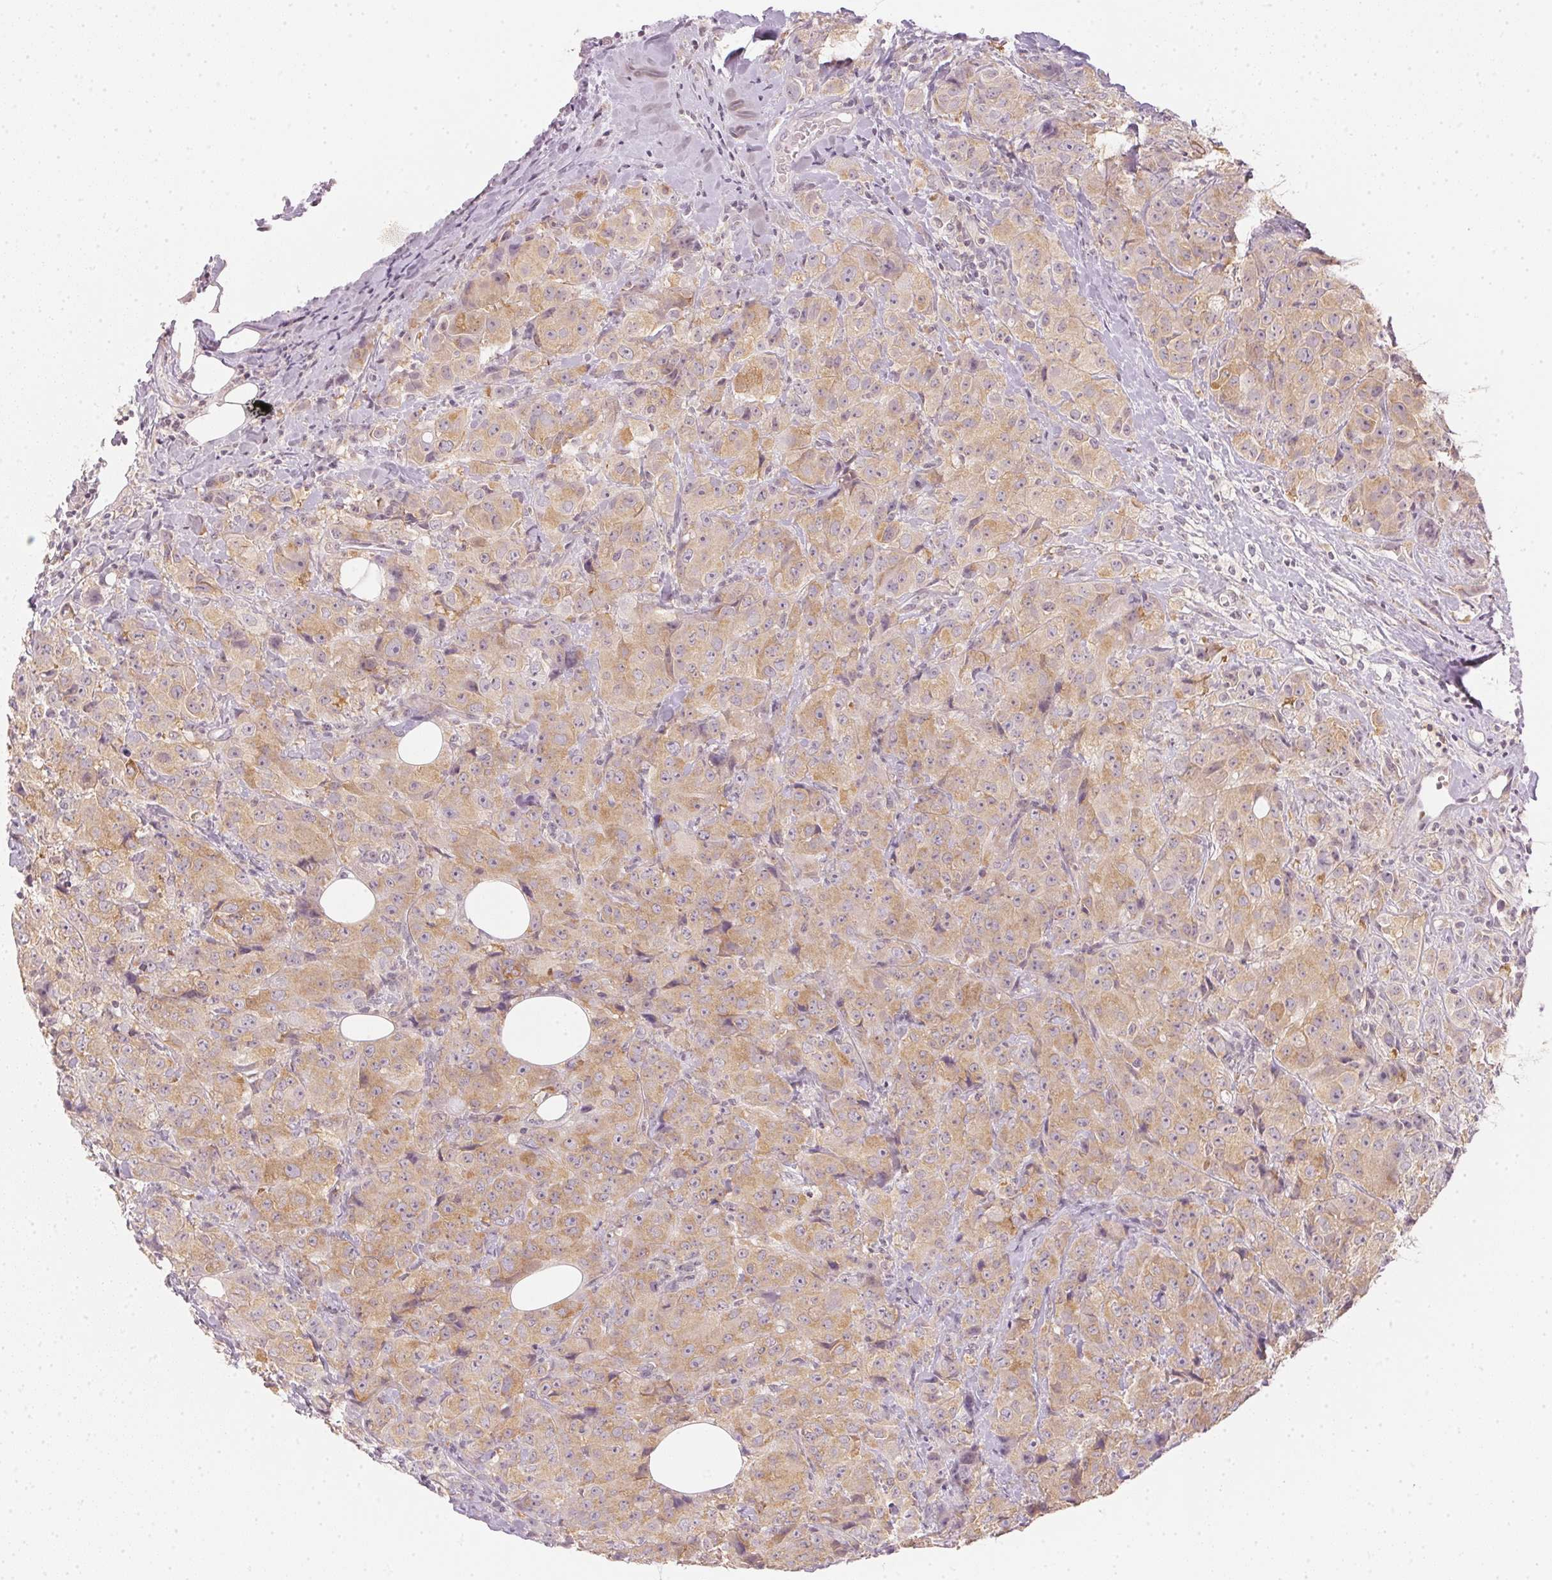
{"staining": {"intensity": "moderate", "quantity": ">75%", "location": "cytoplasmic/membranous"}, "tissue": "breast cancer", "cell_type": "Tumor cells", "image_type": "cancer", "snomed": [{"axis": "morphology", "description": "Normal tissue, NOS"}, {"axis": "morphology", "description": "Duct carcinoma"}, {"axis": "topography", "description": "Breast"}], "caption": "Approximately >75% of tumor cells in intraductal carcinoma (breast) exhibit moderate cytoplasmic/membranous protein expression as visualized by brown immunohistochemical staining.", "gene": "KPRP", "patient": {"sex": "female", "age": 43}}